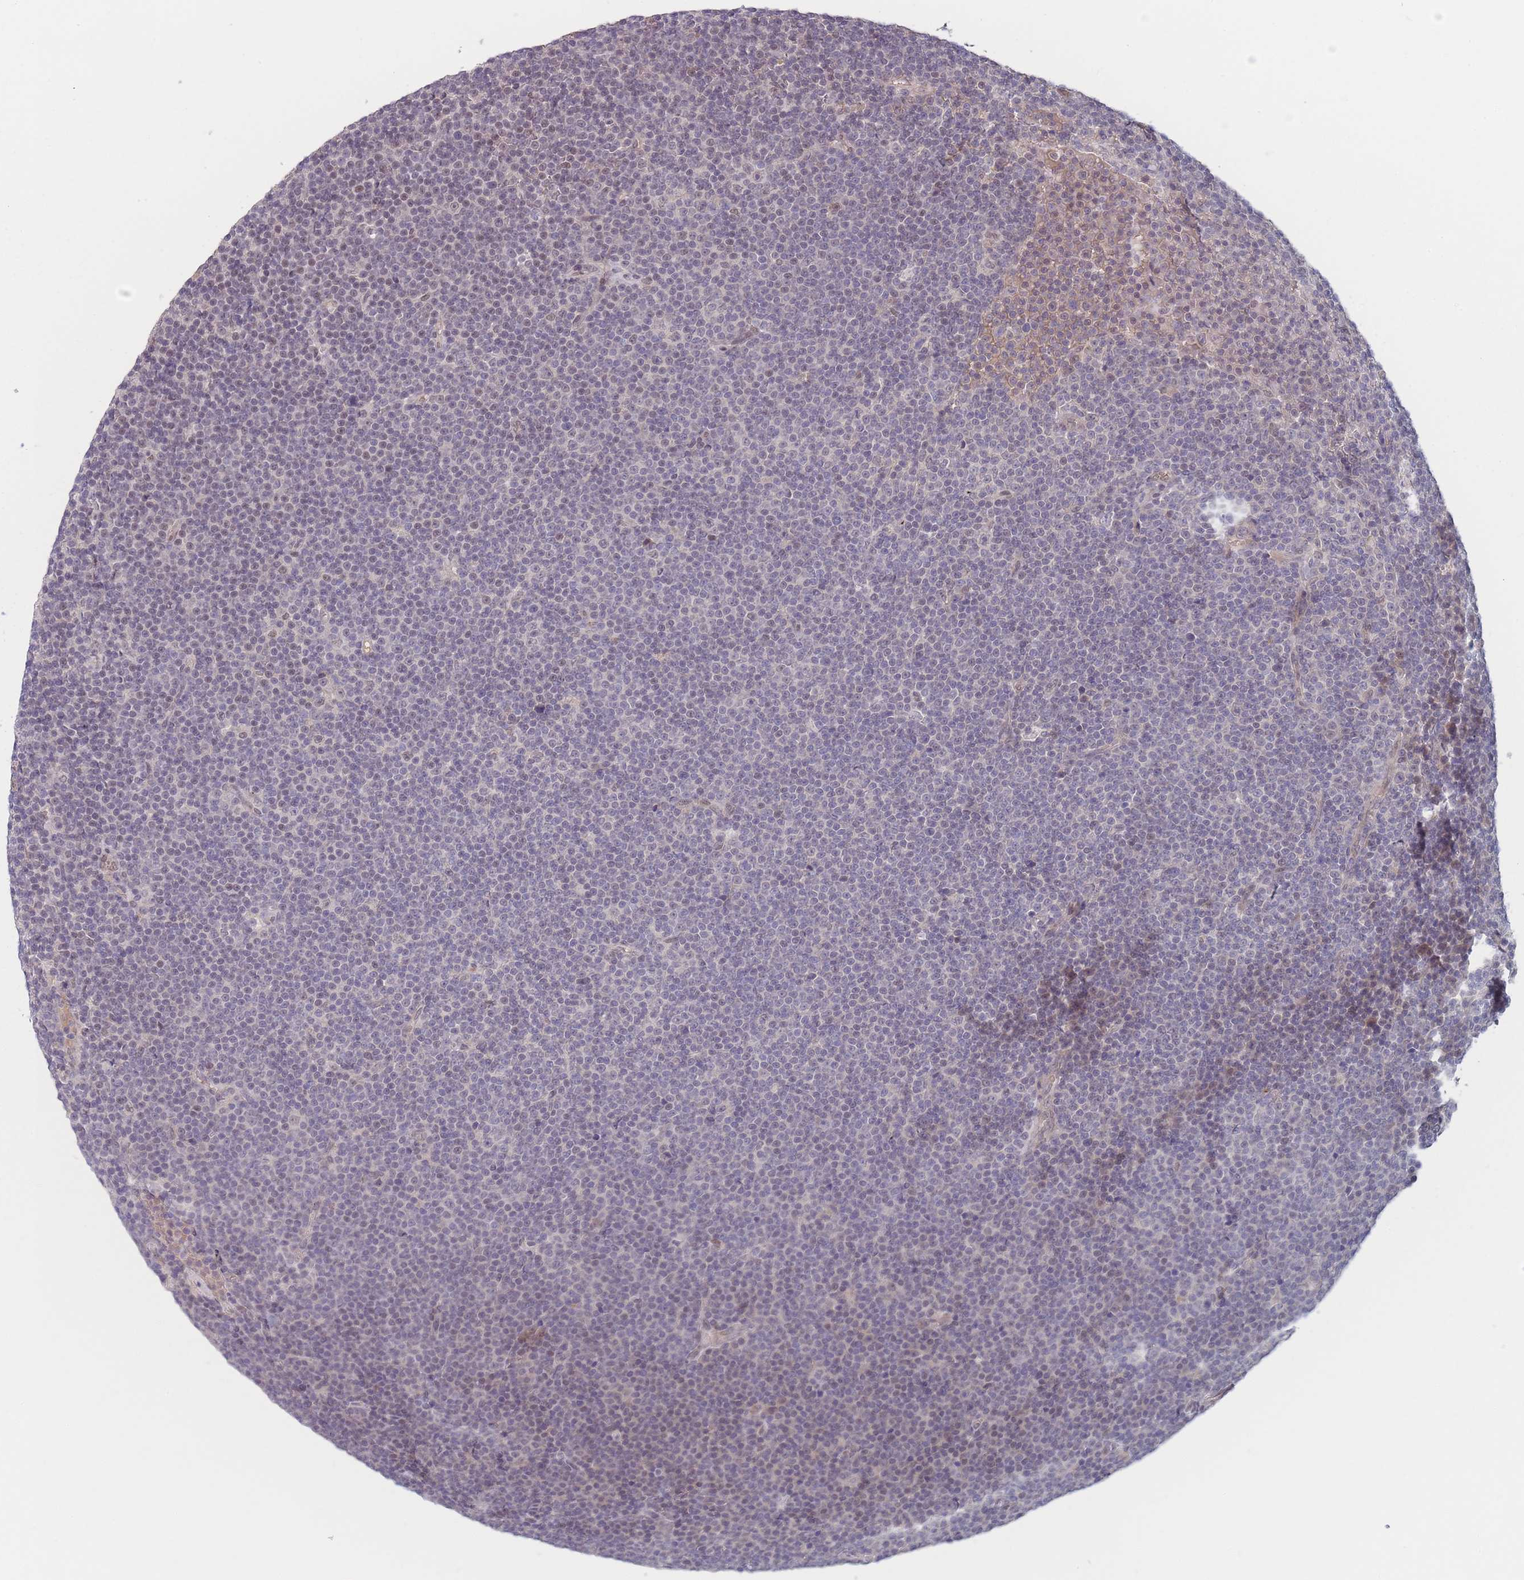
{"staining": {"intensity": "negative", "quantity": "none", "location": "none"}, "tissue": "lymphoma", "cell_type": "Tumor cells", "image_type": "cancer", "snomed": [{"axis": "morphology", "description": "Malignant lymphoma, non-Hodgkin's type, Low grade"}, {"axis": "topography", "description": "Lymph node"}], "caption": "High power microscopy histopathology image of an IHC image of lymphoma, revealing no significant positivity in tumor cells. (Stains: DAB immunohistochemistry (IHC) with hematoxylin counter stain, Microscopy: brightfield microscopy at high magnification).", "gene": "ANKRD10", "patient": {"sex": "female", "age": 67}}